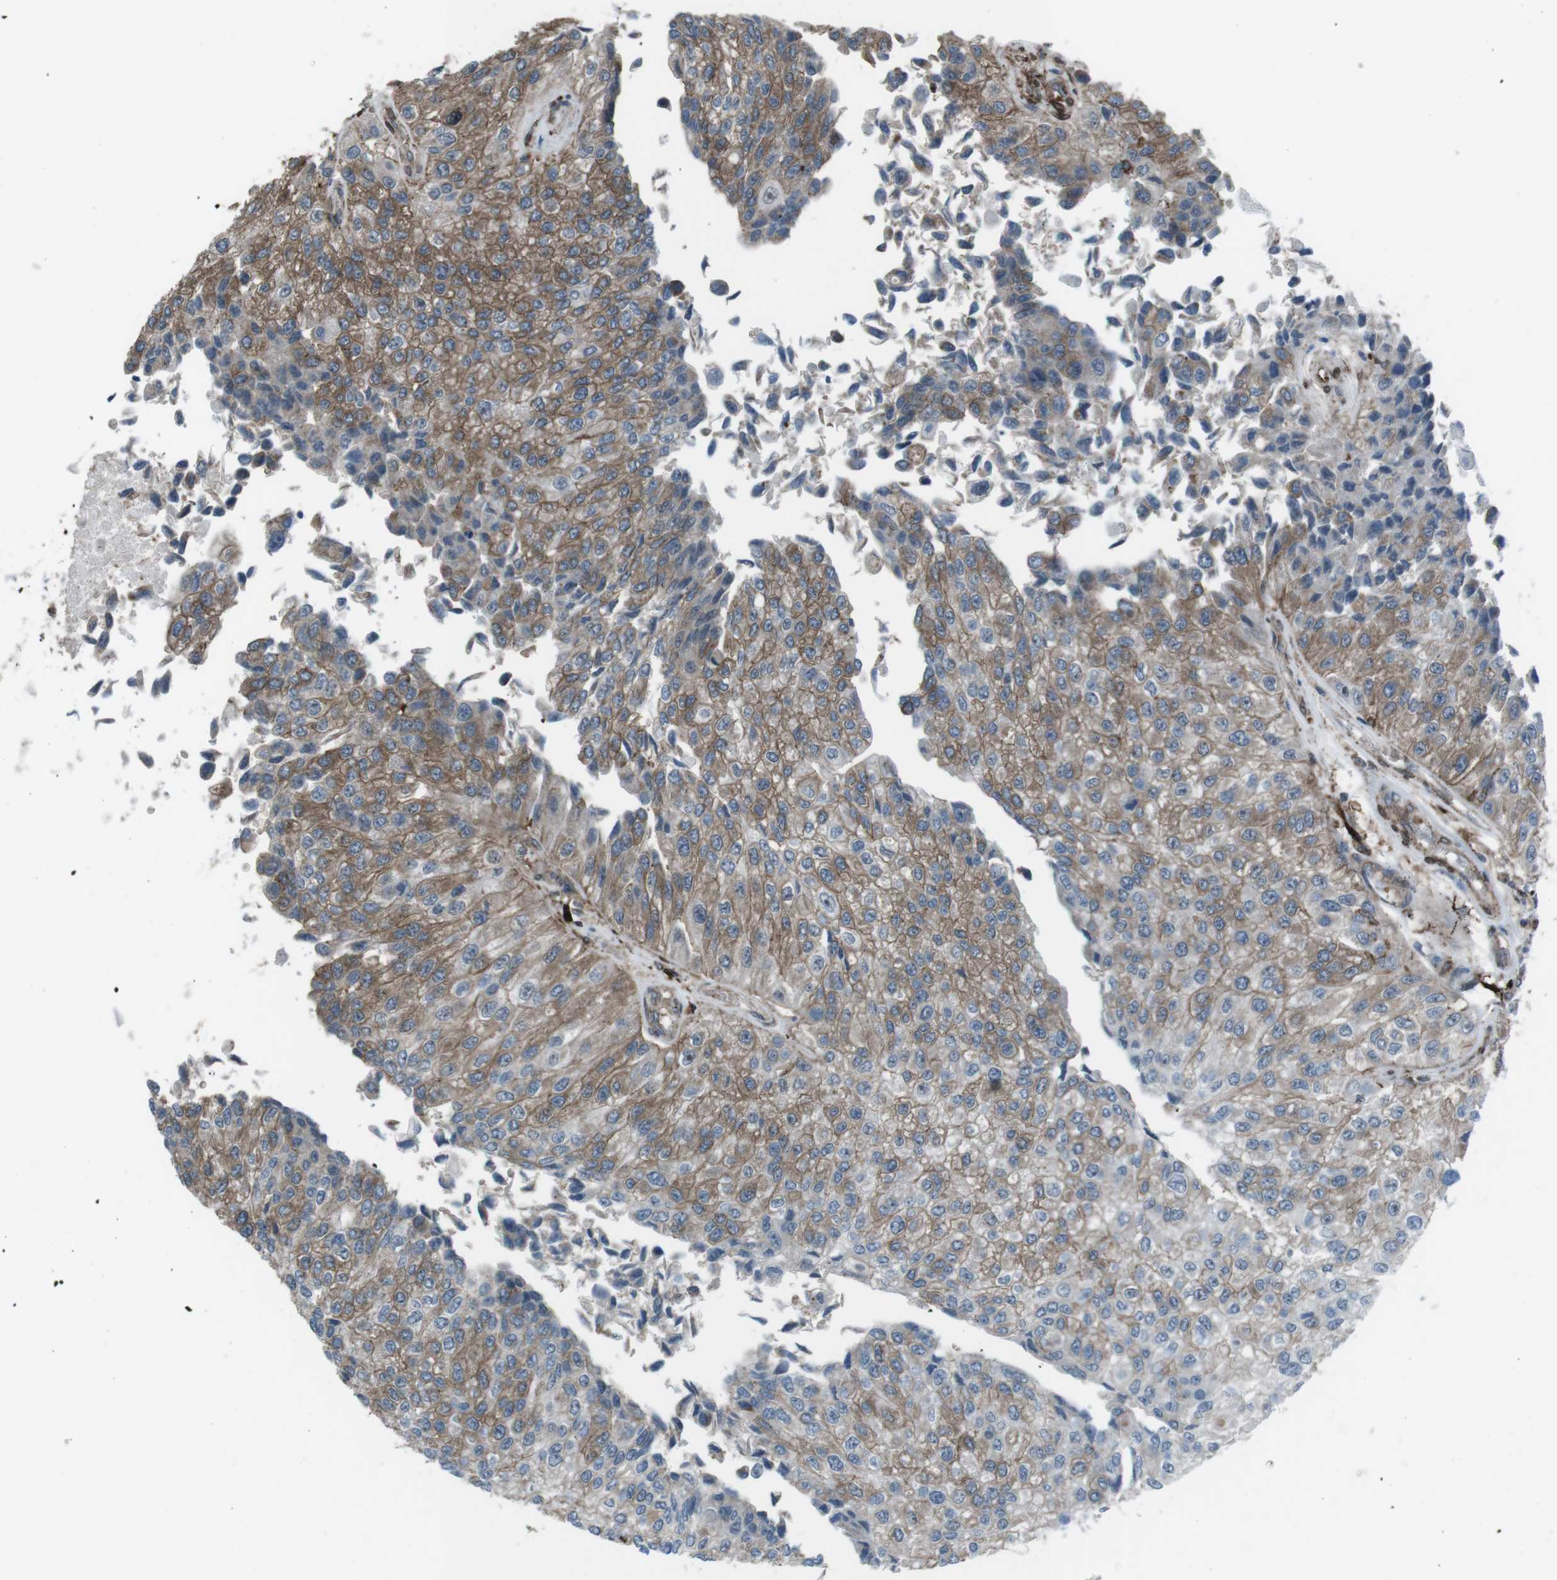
{"staining": {"intensity": "moderate", "quantity": ">75%", "location": "cytoplasmic/membranous"}, "tissue": "urothelial cancer", "cell_type": "Tumor cells", "image_type": "cancer", "snomed": [{"axis": "morphology", "description": "Urothelial carcinoma, High grade"}, {"axis": "topography", "description": "Kidney"}, {"axis": "topography", "description": "Urinary bladder"}], "caption": "Human urothelial cancer stained for a protein (brown) displays moderate cytoplasmic/membranous positive expression in approximately >75% of tumor cells.", "gene": "GDF10", "patient": {"sex": "male", "age": 77}}